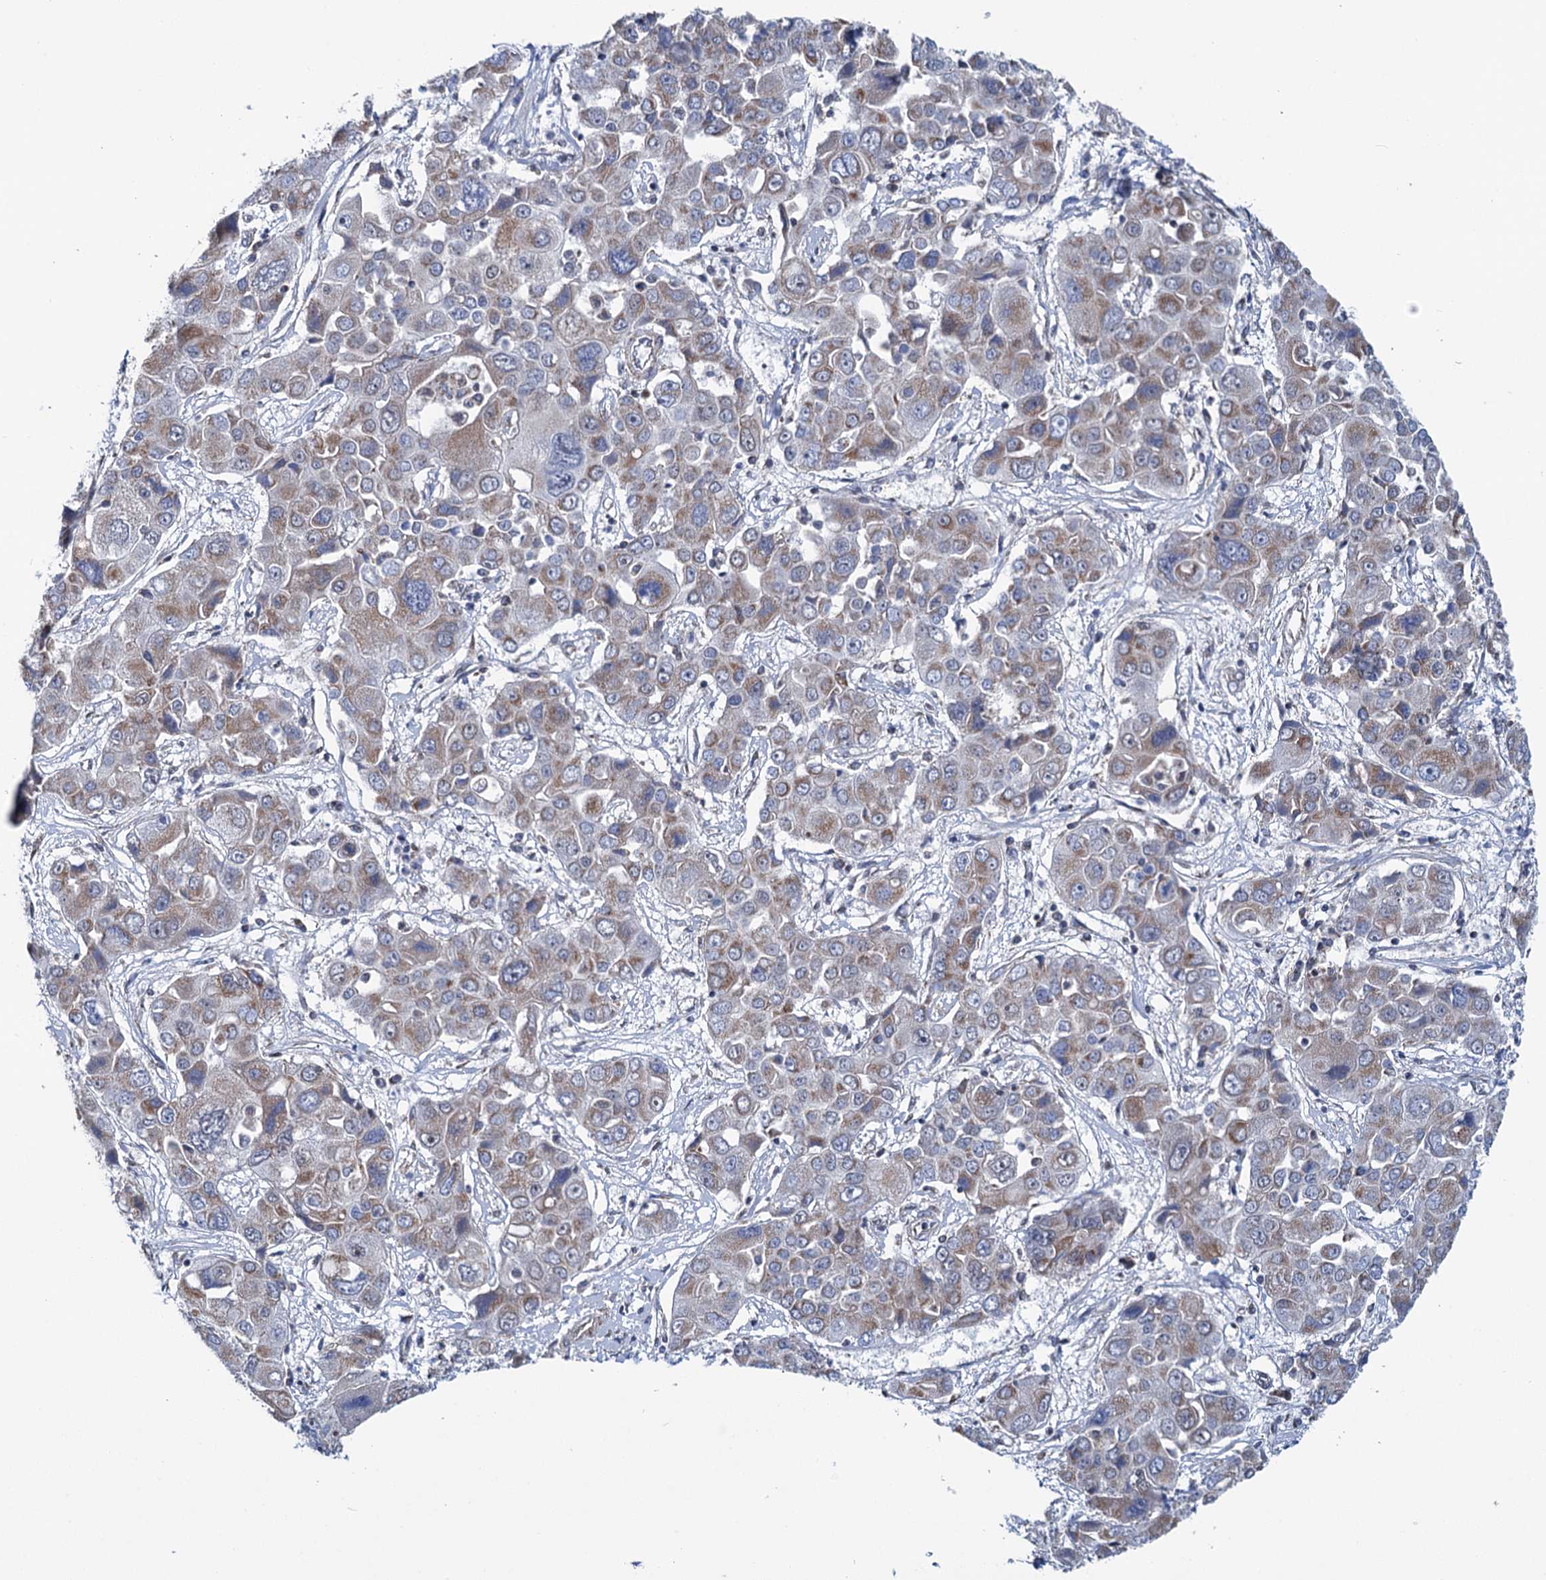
{"staining": {"intensity": "weak", "quantity": "25%-75%", "location": "cytoplasmic/membranous"}, "tissue": "liver cancer", "cell_type": "Tumor cells", "image_type": "cancer", "snomed": [{"axis": "morphology", "description": "Cholangiocarcinoma"}, {"axis": "topography", "description": "Liver"}], "caption": "Tumor cells demonstrate weak cytoplasmic/membranous positivity in approximately 25%-75% of cells in liver cancer. The protein is stained brown, and the nuclei are stained in blue (DAB IHC with brightfield microscopy, high magnification).", "gene": "MORN3", "patient": {"sex": "male", "age": 67}}